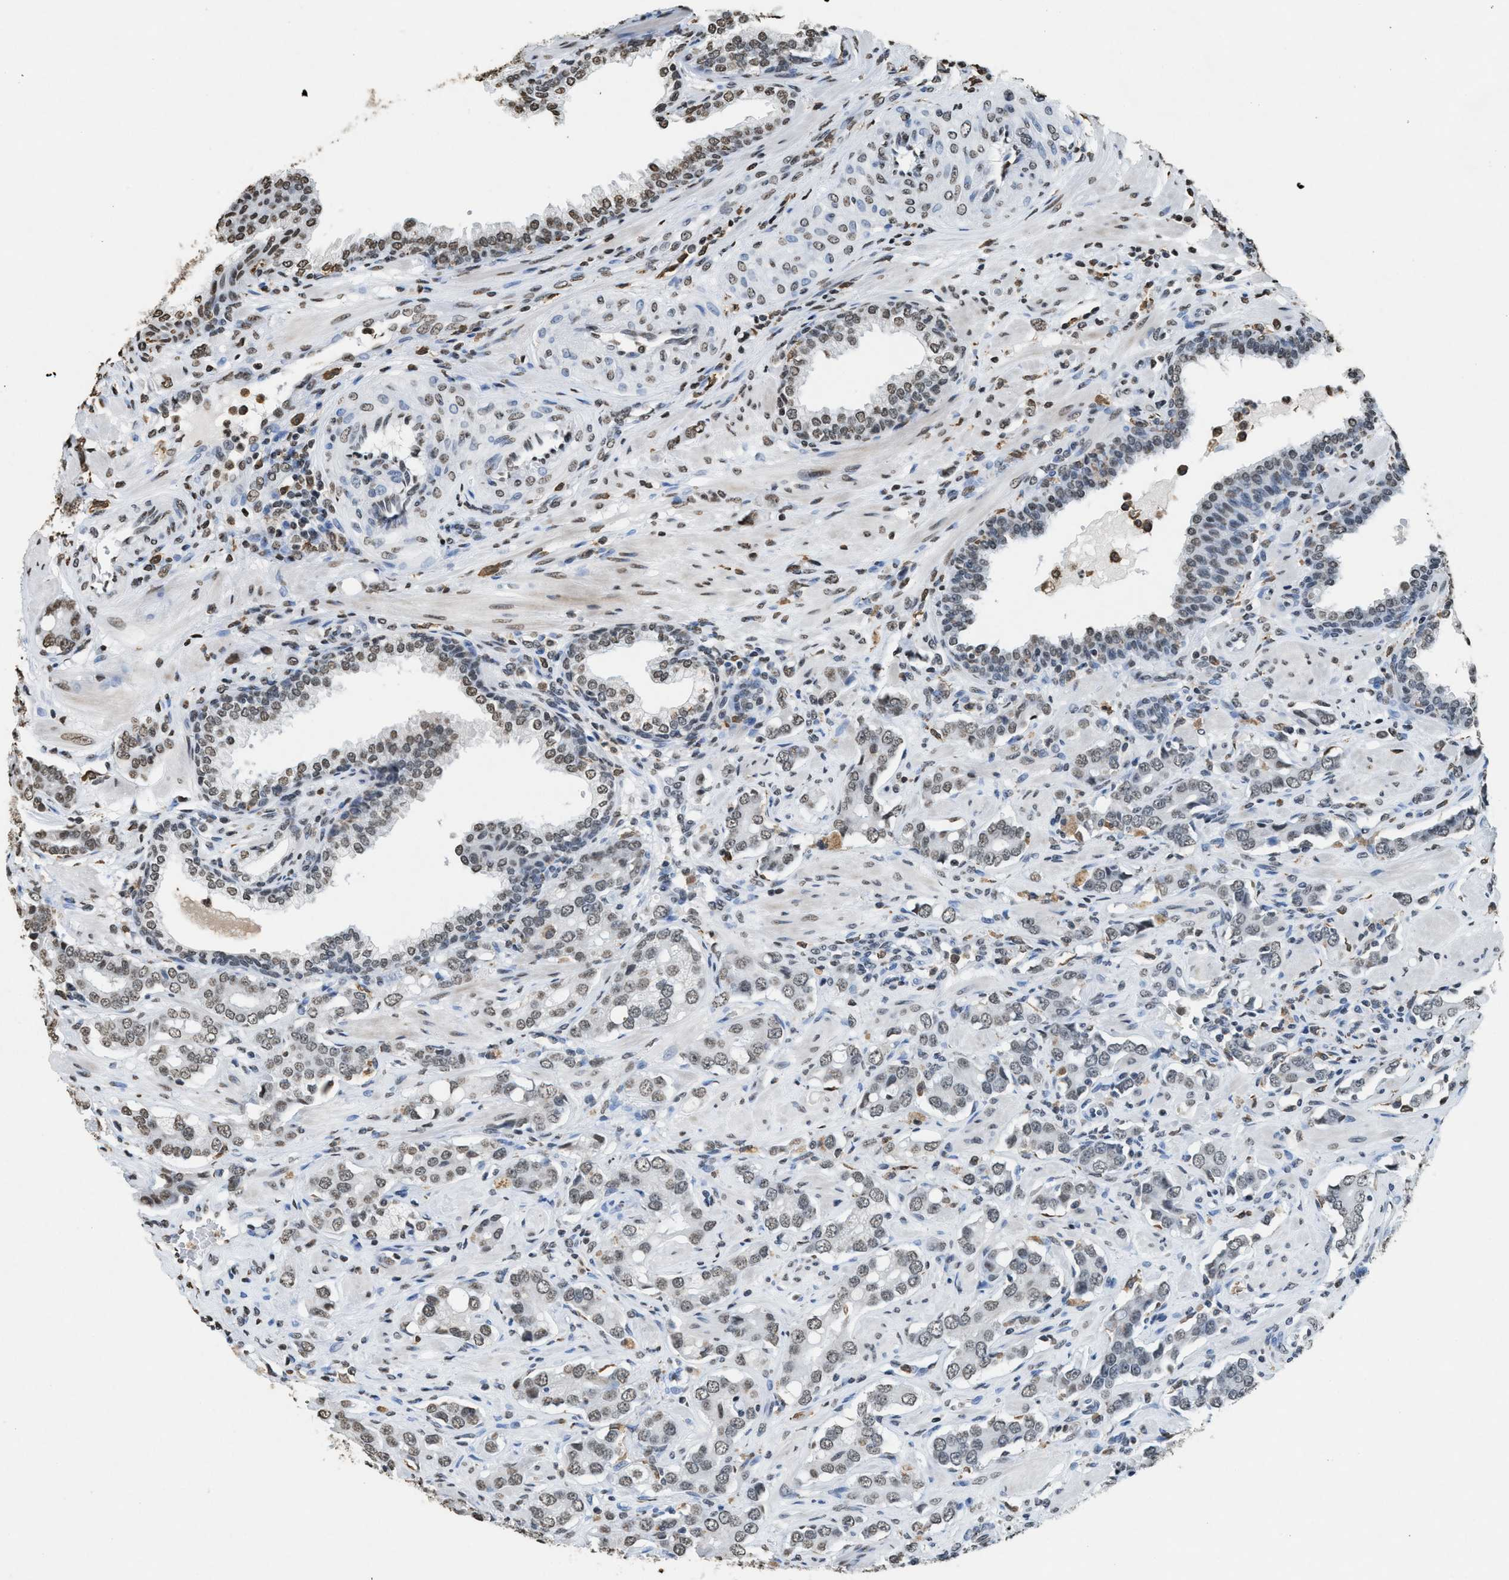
{"staining": {"intensity": "moderate", "quantity": "<25%", "location": "nuclear"}, "tissue": "prostate cancer", "cell_type": "Tumor cells", "image_type": "cancer", "snomed": [{"axis": "morphology", "description": "Adenocarcinoma, High grade"}, {"axis": "topography", "description": "Prostate"}], "caption": "This is an image of IHC staining of prostate cancer, which shows moderate expression in the nuclear of tumor cells.", "gene": "NUP88", "patient": {"sex": "male", "age": 52}}